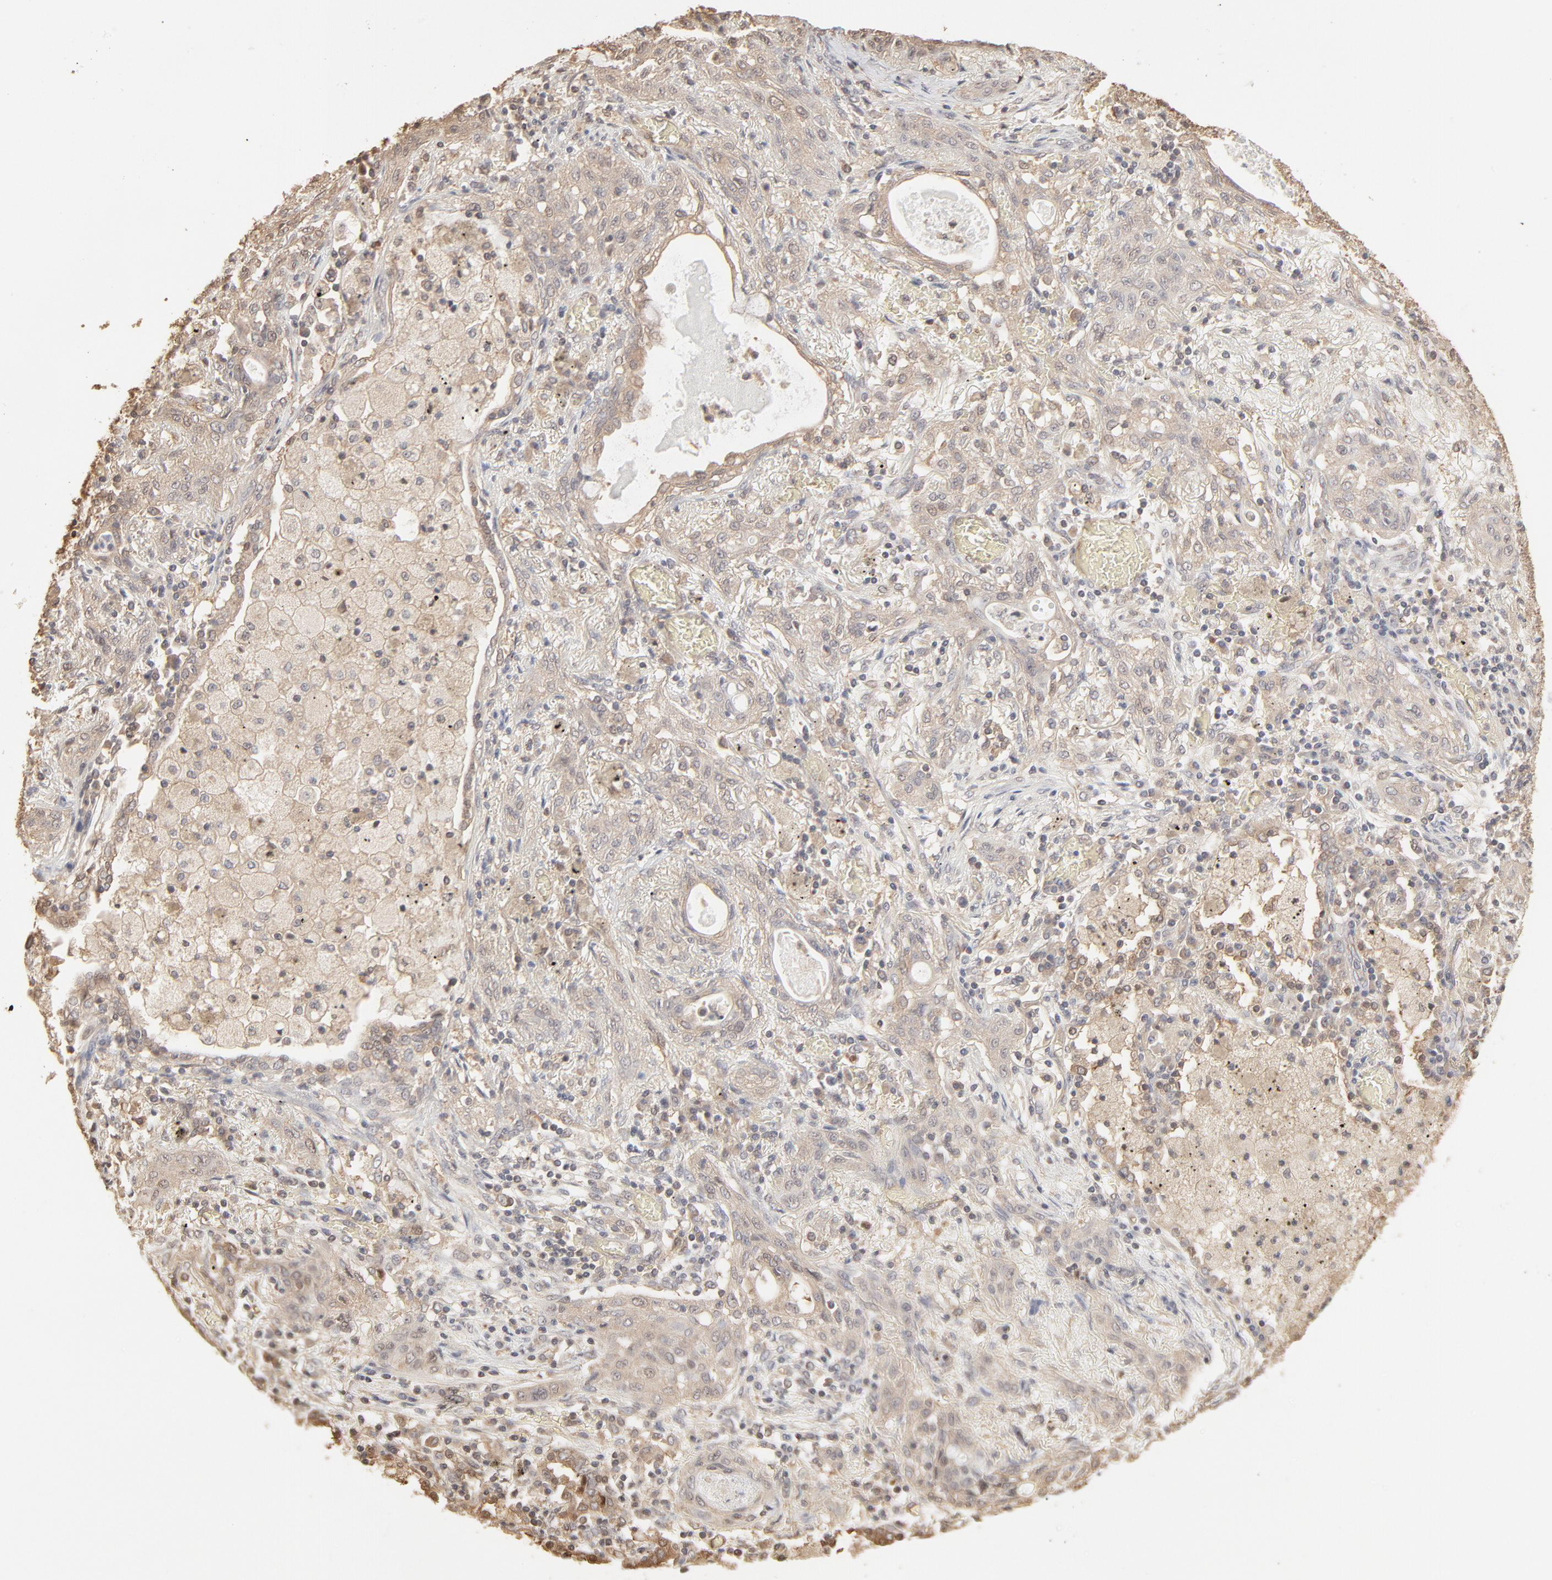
{"staining": {"intensity": "weak", "quantity": ">75%", "location": "cytoplasmic/membranous"}, "tissue": "lung cancer", "cell_type": "Tumor cells", "image_type": "cancer", "snomed": [{"axis": "morphology", "description": "Squamous cell carcinoma, NOS"}, {"axis": "topography", "description": "Lung"}], "caption": "IHC (DAB (3,3'-diaminobenzidine)) staining of human lung cancer exhibits weak cytoplasmic/membranous protein positivity in about >75% of tumor cells. The staining was performed using DAB (3,3'-diaminobenzidine) to visualize the protein expression in brown, while the nuclei were stained in blue with hematoxylin (Magnification: 20x).", "gene": "PPP2CA", "patient": {"sex": "female", "age": 47}}